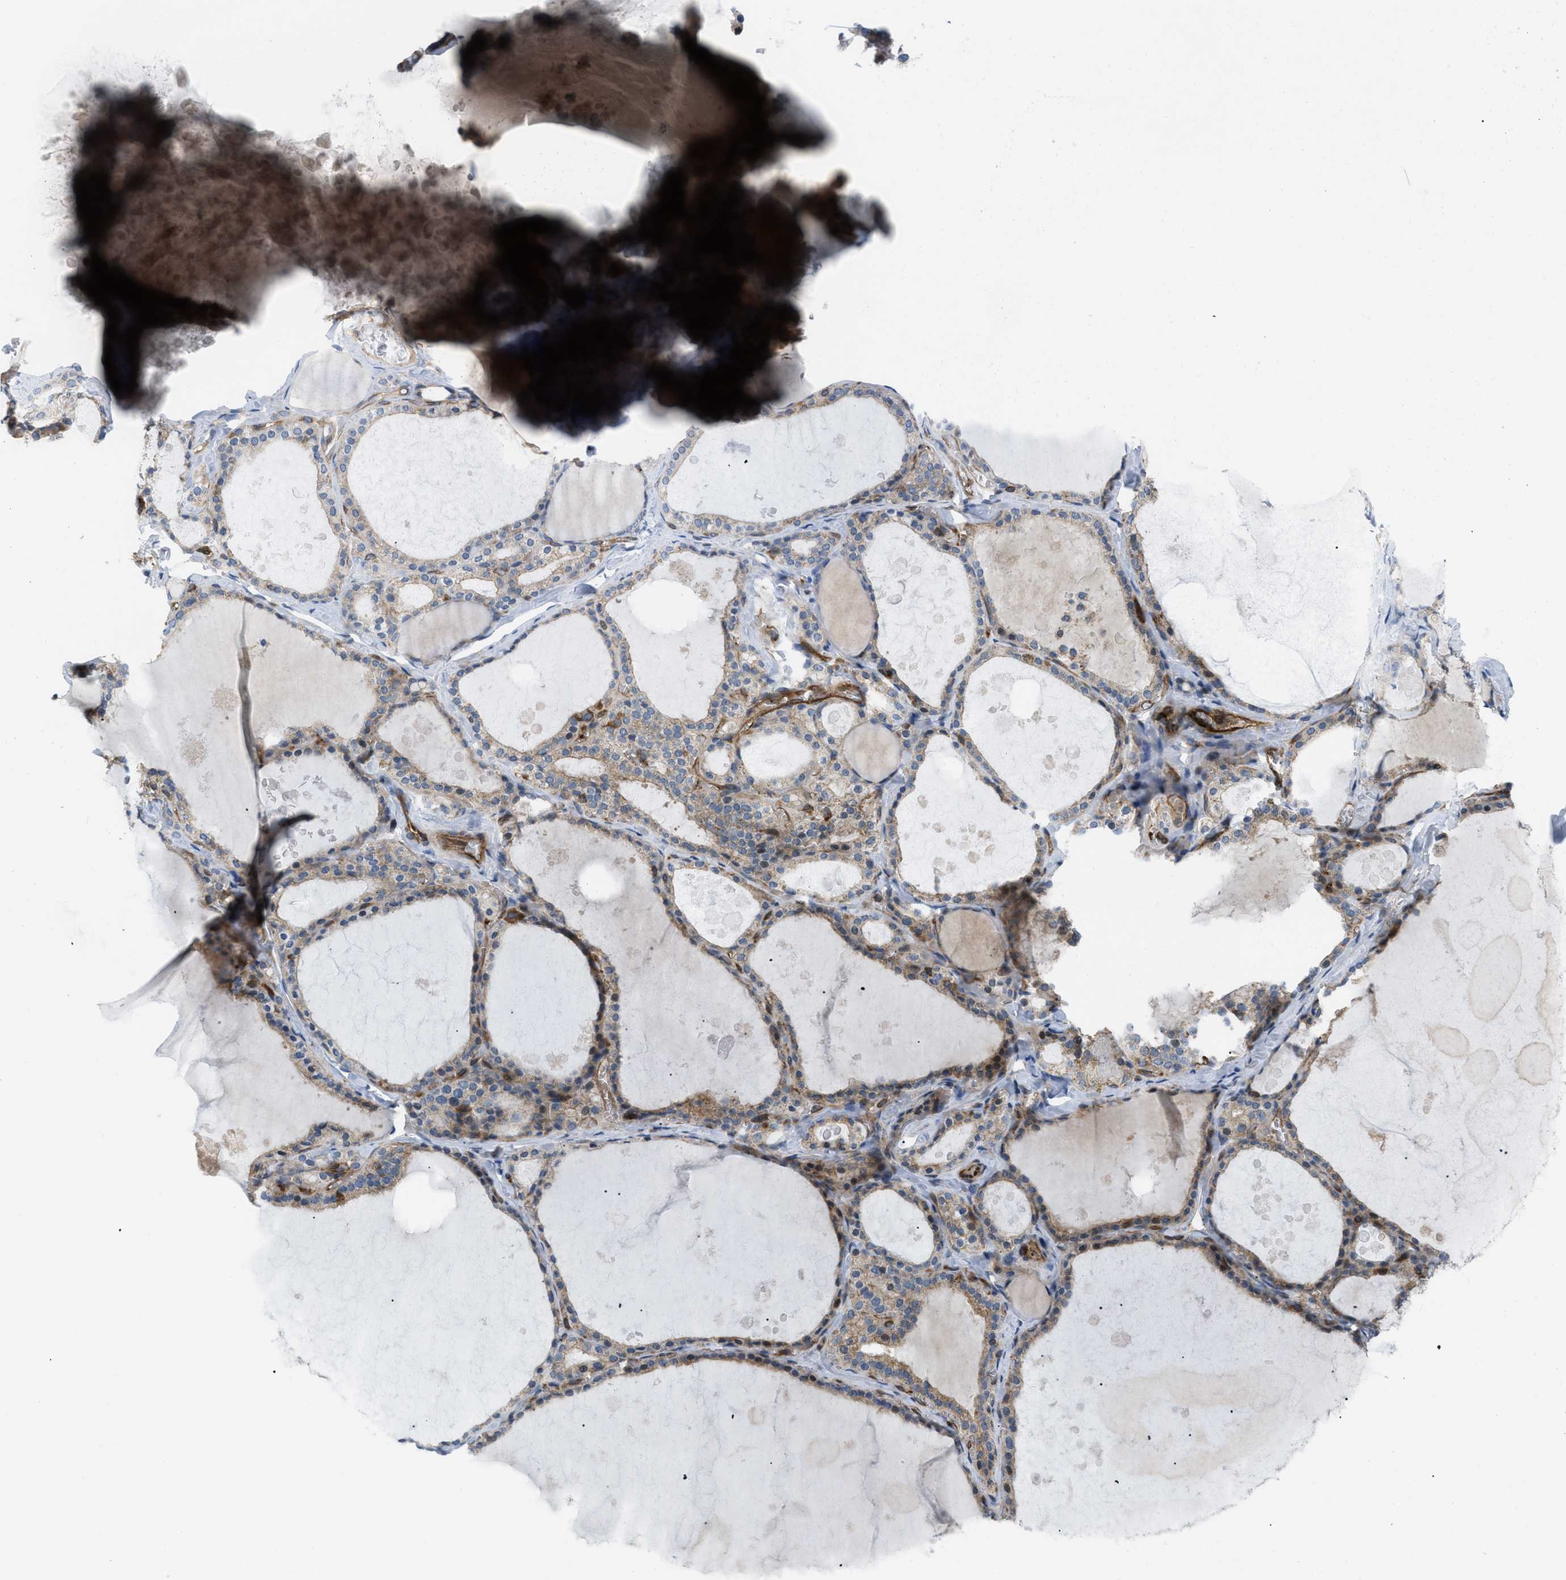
{"staining": {"intensity": "moderate", "quantity": ">75%", "location": "cytoplasmic/membranous"}, "tissue": "thyroid gland", "cell_type": "Glandular cells", "image_type": "normal", "snomed": [{"axis": "morphology", "description": "Normal tissue, NOS"}, {"axis": "topography", "description": "Thyroid gland"}], "caption": "Immunohistochemical staining of benign human thyroid gland shows medium levels of moderate cytoplasmic/membranous staining in about >75% of glandular cells.", "gene": "ATP2A3", "patient": {"sex": "male", "age": 56}}